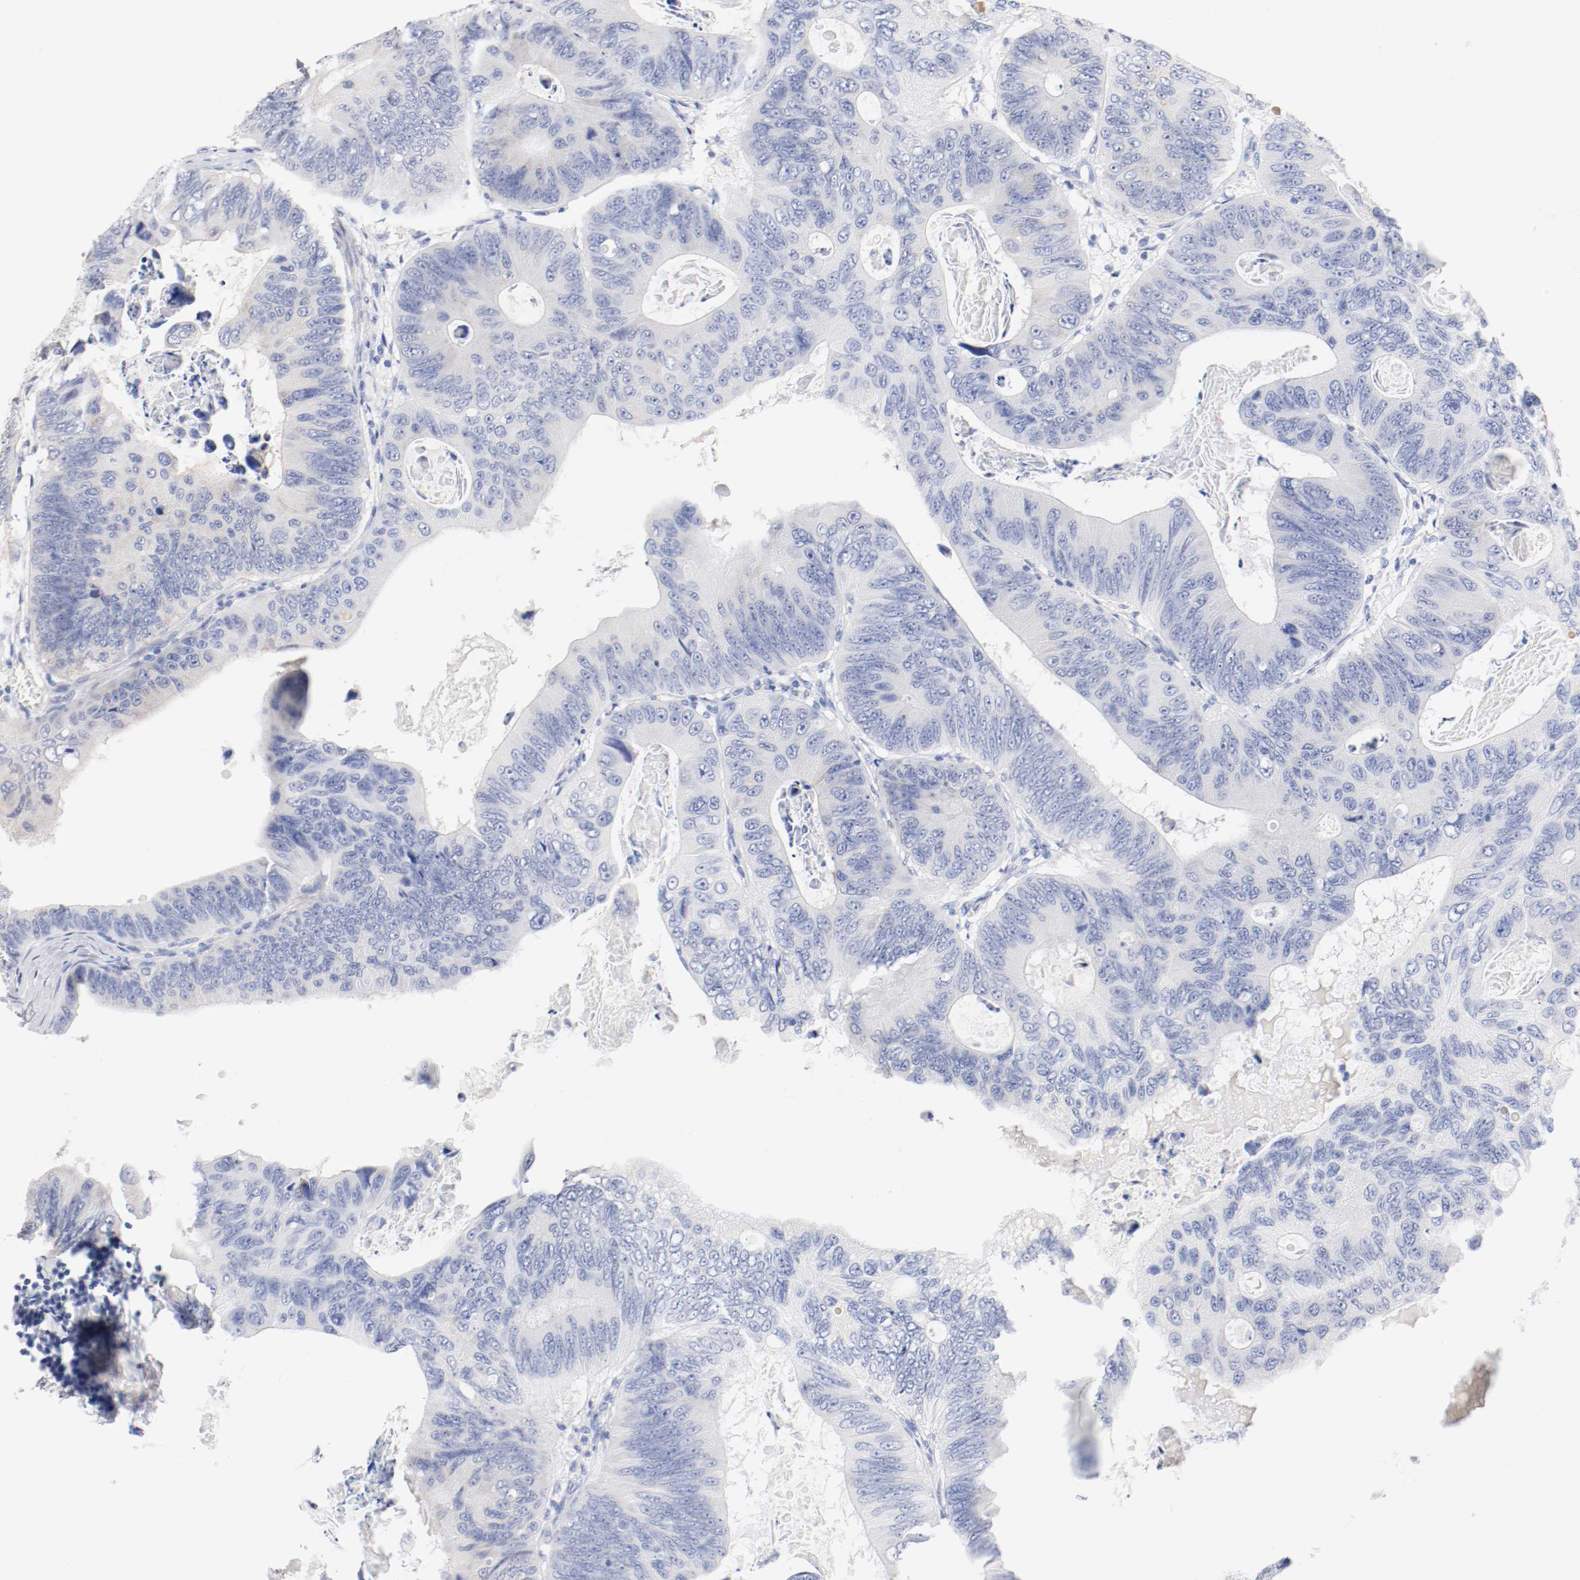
{"staining": {"intensity": "negative", "quantity": "none", "location": "none"}, "tissue": "colorectal cancer", "cell_type": "Tumor cells", "image_type": "cancer", "snomed": [{"axis": "morphology", "description": "Adenocarcinoma, NOS"}, {"axis": "topography", "description": "Colon"}], "caption": "This is a image of immunohistochemistry staining of colorectal cancer (adenocarcinoma), which shows no staining in tumor cells. (Stains: DAB immunohistochemistry with hematoxylin counter stain, Microscopy: brightfield microscopy at high magnification).", "gene": "HOMER1", "patient": {"sex": "female", "age": 55}}